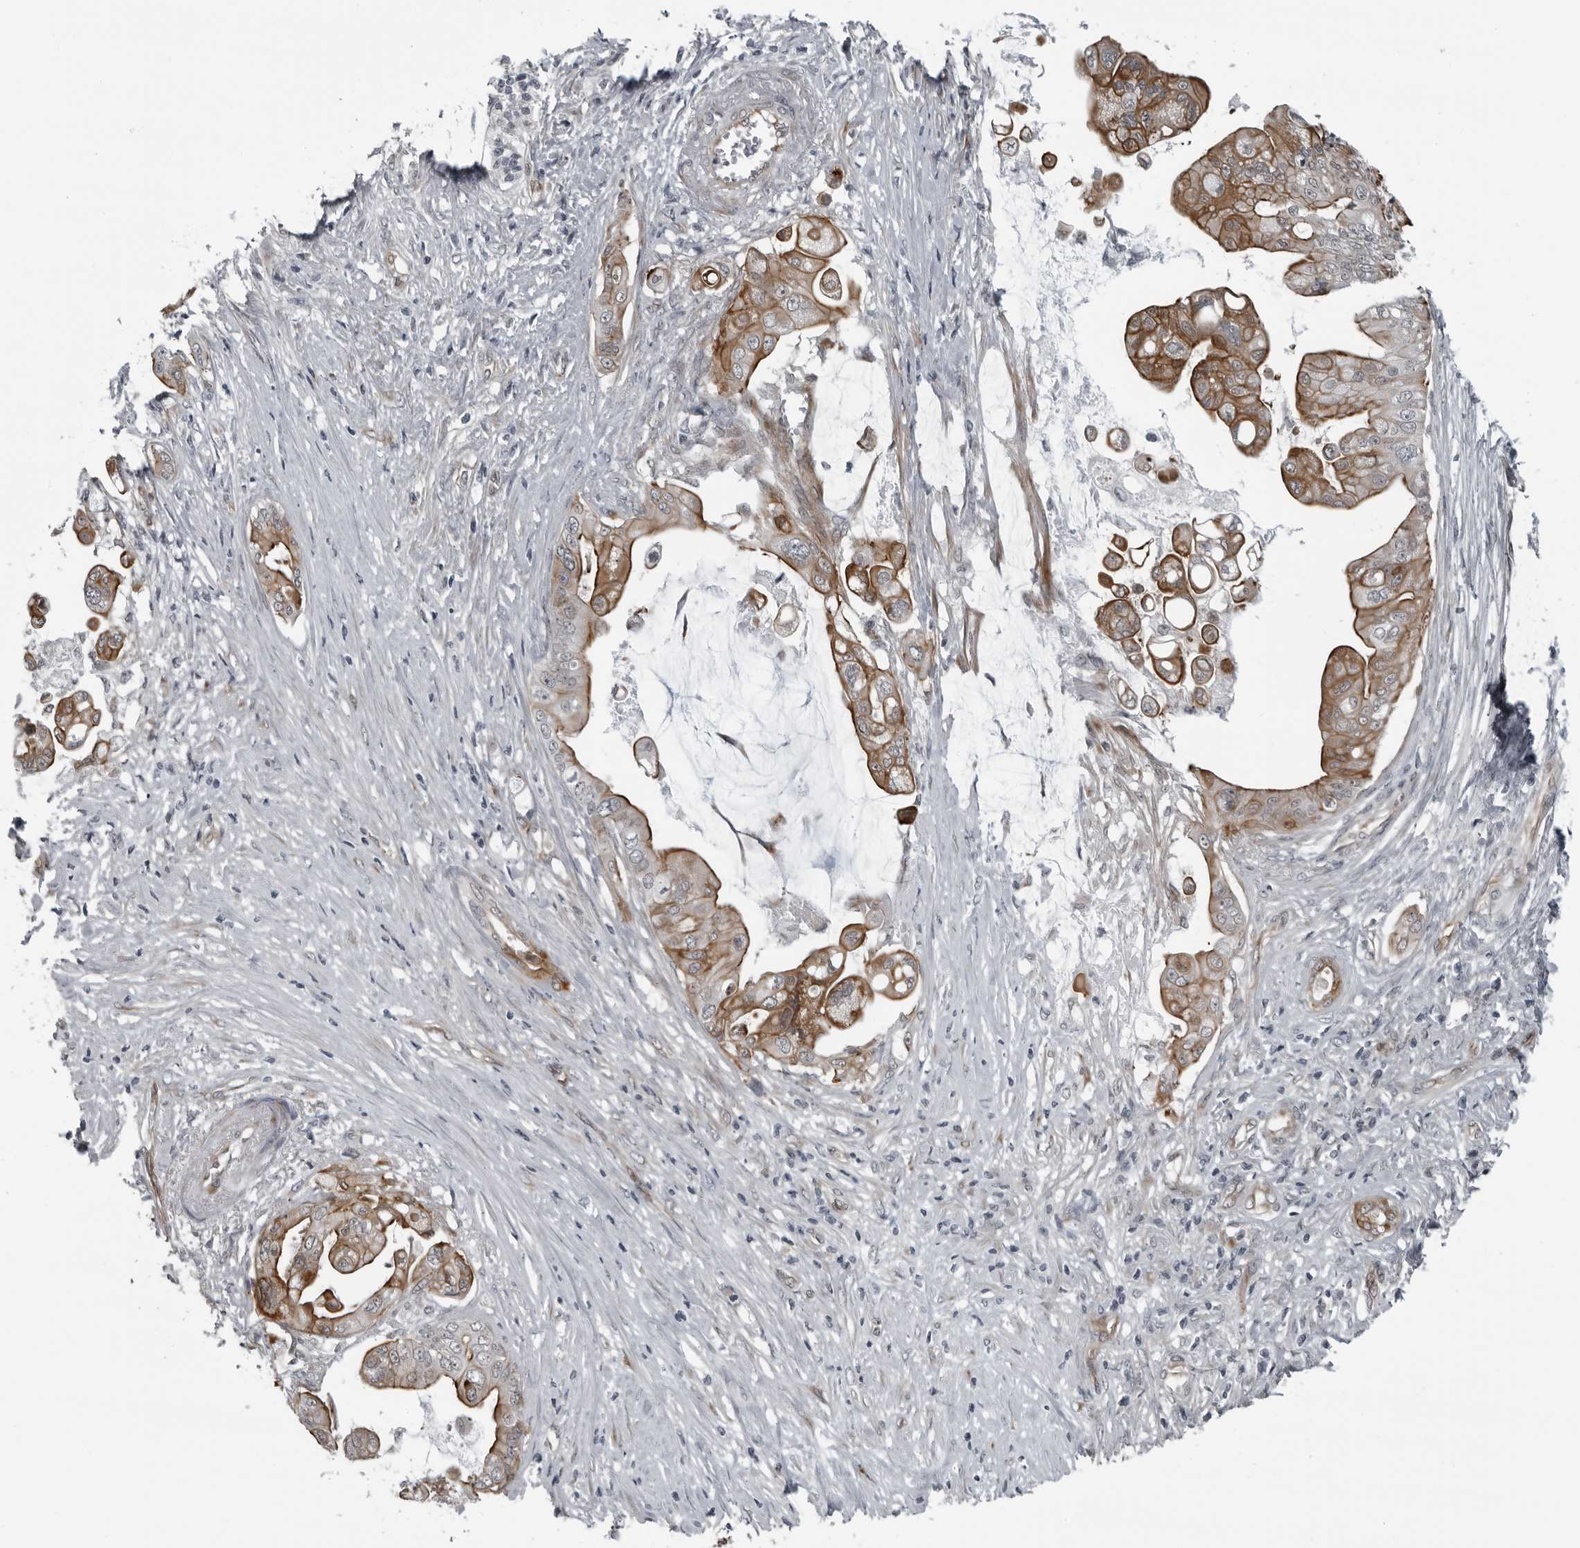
{"staining": {"intensity": "moderate", "quantity": ">75%", "location": "cytoplasmic/membranous"}, "tissue": "pancreatic cancer", "cell_type": "Tumor cells", "image_type": "cancer", "snomed": [{"axis": "morphology", "description": "Adenocarcinoma, NOS"}, {"axis": "topography", "description": "Pancreas"}], "caption": "IHC of pancreatic cancer demonstrates medium levels of moderate cytoplasmic/membranous expression in about >75% of tumor cells.", "gene": "FAM102B", "patient": {"sex": "female", "age": 75}}